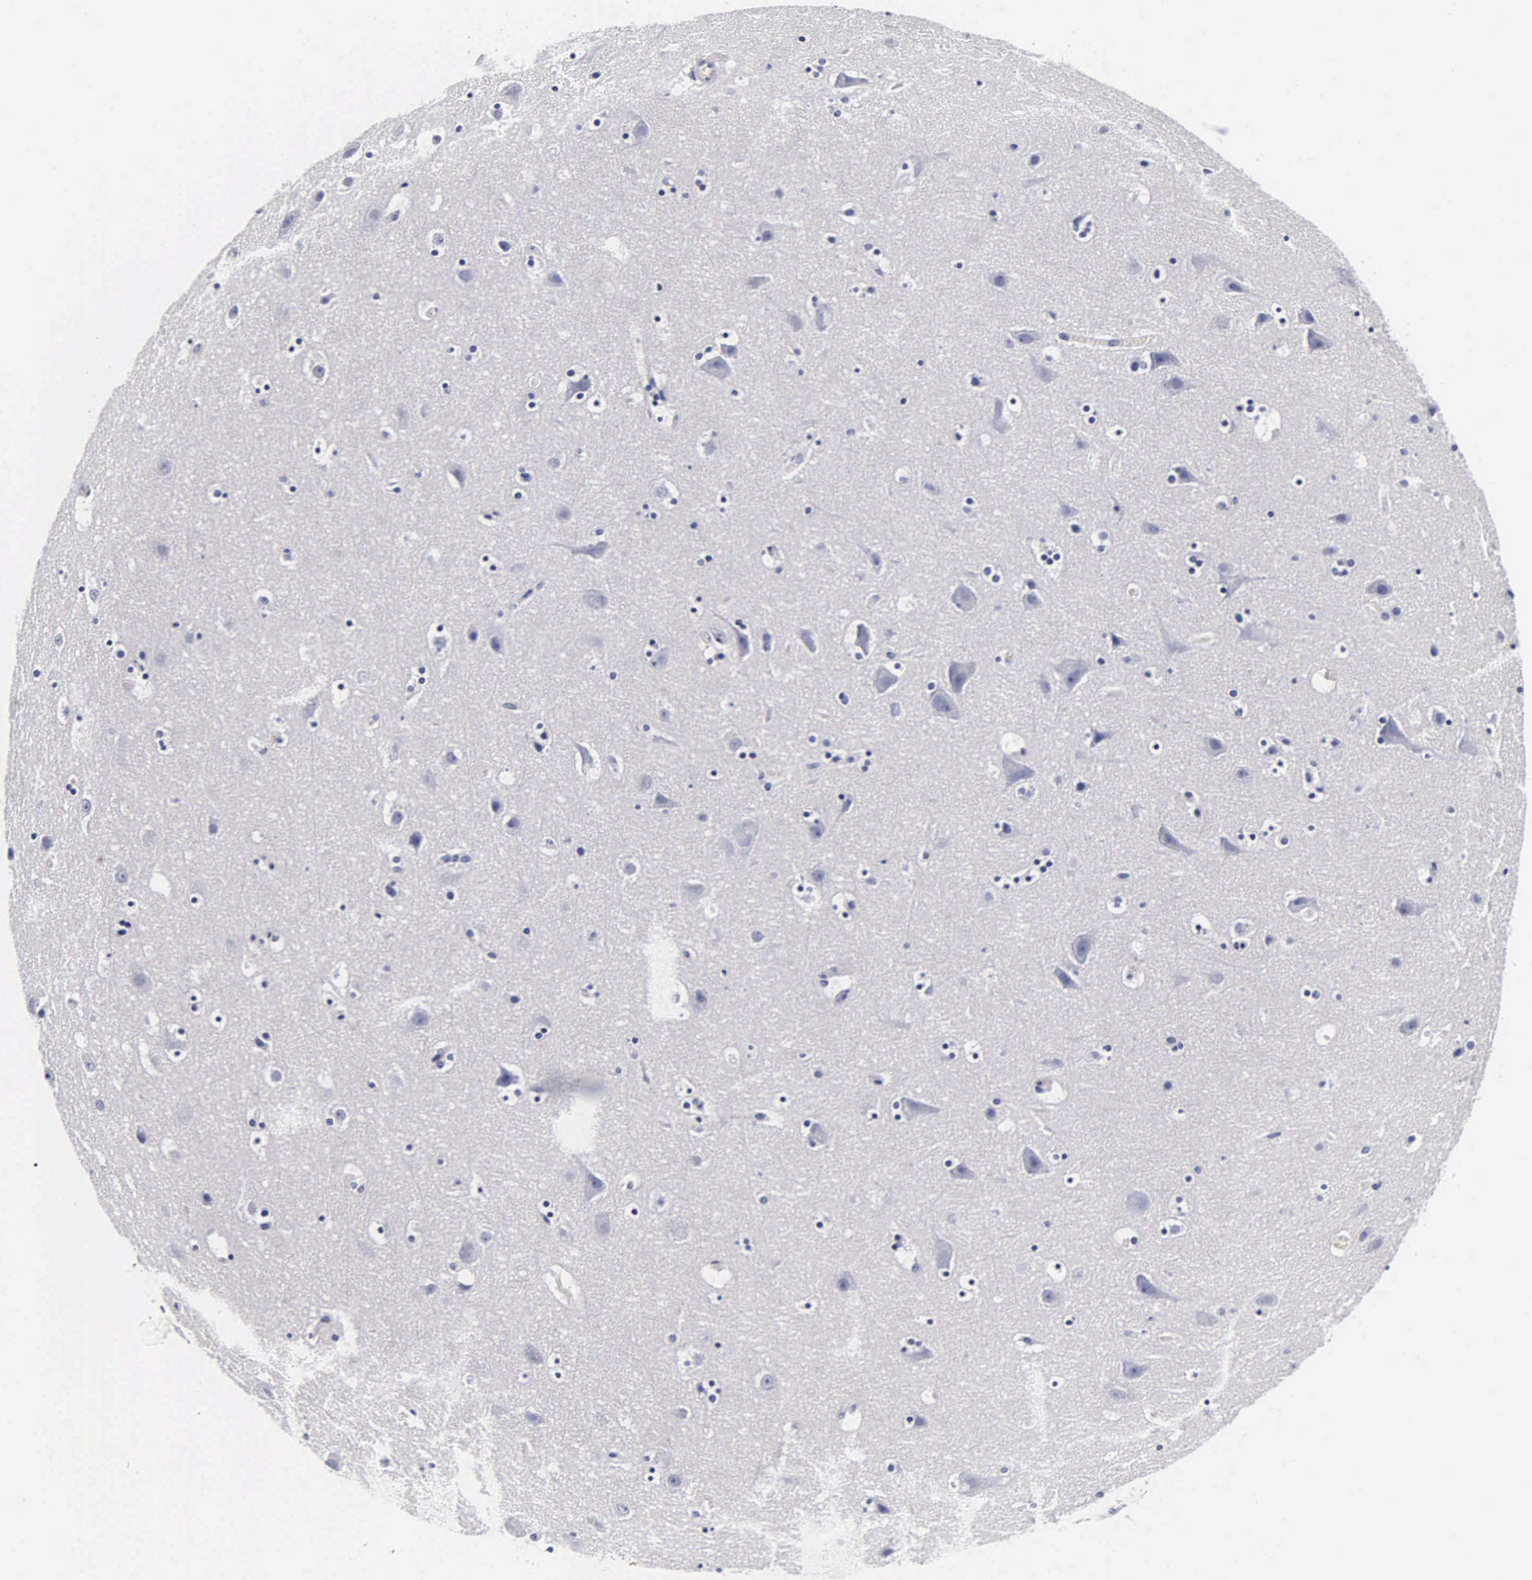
{"staining": {"intensity": "negative", "quantity": "none", "location": "none"}, "tissue": "cerebral cortex", "cell_type": "Endothelial cells", "image_type": "normal", "snomed": [{"axis": "morphology", "description": "Normal tissue, NOS"}, {"axis": "topography", "description": "Cerebral cortex"}], "caption": "Immunohistochemical staining of unremarkable human cerebral cortex exhibits no significant positivity in endothelial cells. Nuclei are stained in blue.", "gene": "ACP3", "patient": {"sex": "male", "age": 45}}